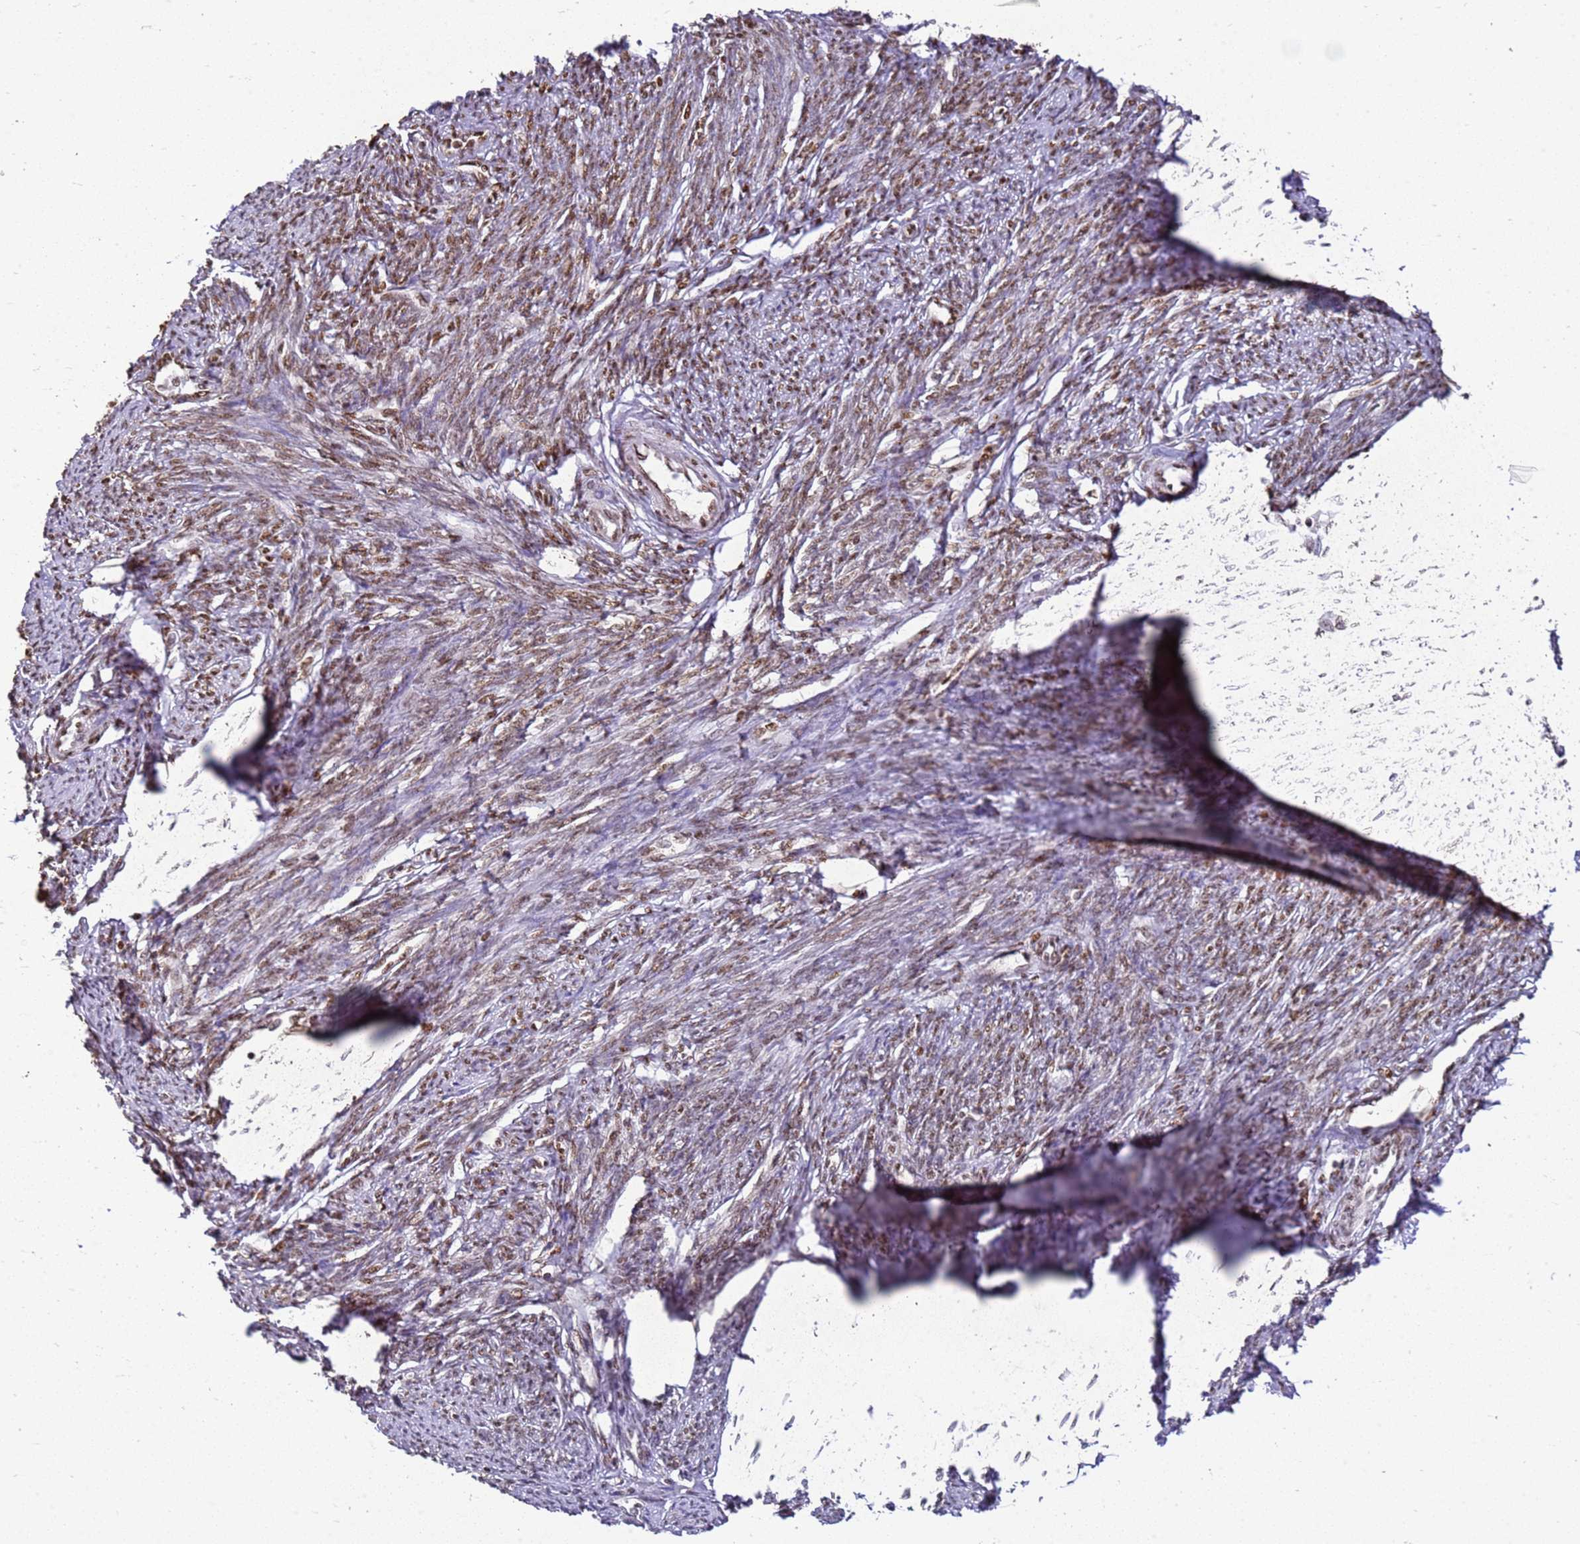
{"staining": {"intensity": "moderate", "quantity": "25%-75%", "location": "nuclear"}, "tissue": "smooth muscle", "cell_type": "Smooth muscle cells", "image_type": "normal", "snomed": [{"axis": "morphology", "description": "Normal tissue, NOS"}, {"axis": "topography", "description": "Smooth muscle"}, {"axis": "topography", "description": "Uterus"}], "caption": "Approximately 25%-75% of smooth muscle cells in normal human smooth muscle display moderate nuclear protein positivity as visualized by brown immunohistochemical staining.", "gene": "APEX1", "patient": {"sex": "female", "age": 59}}